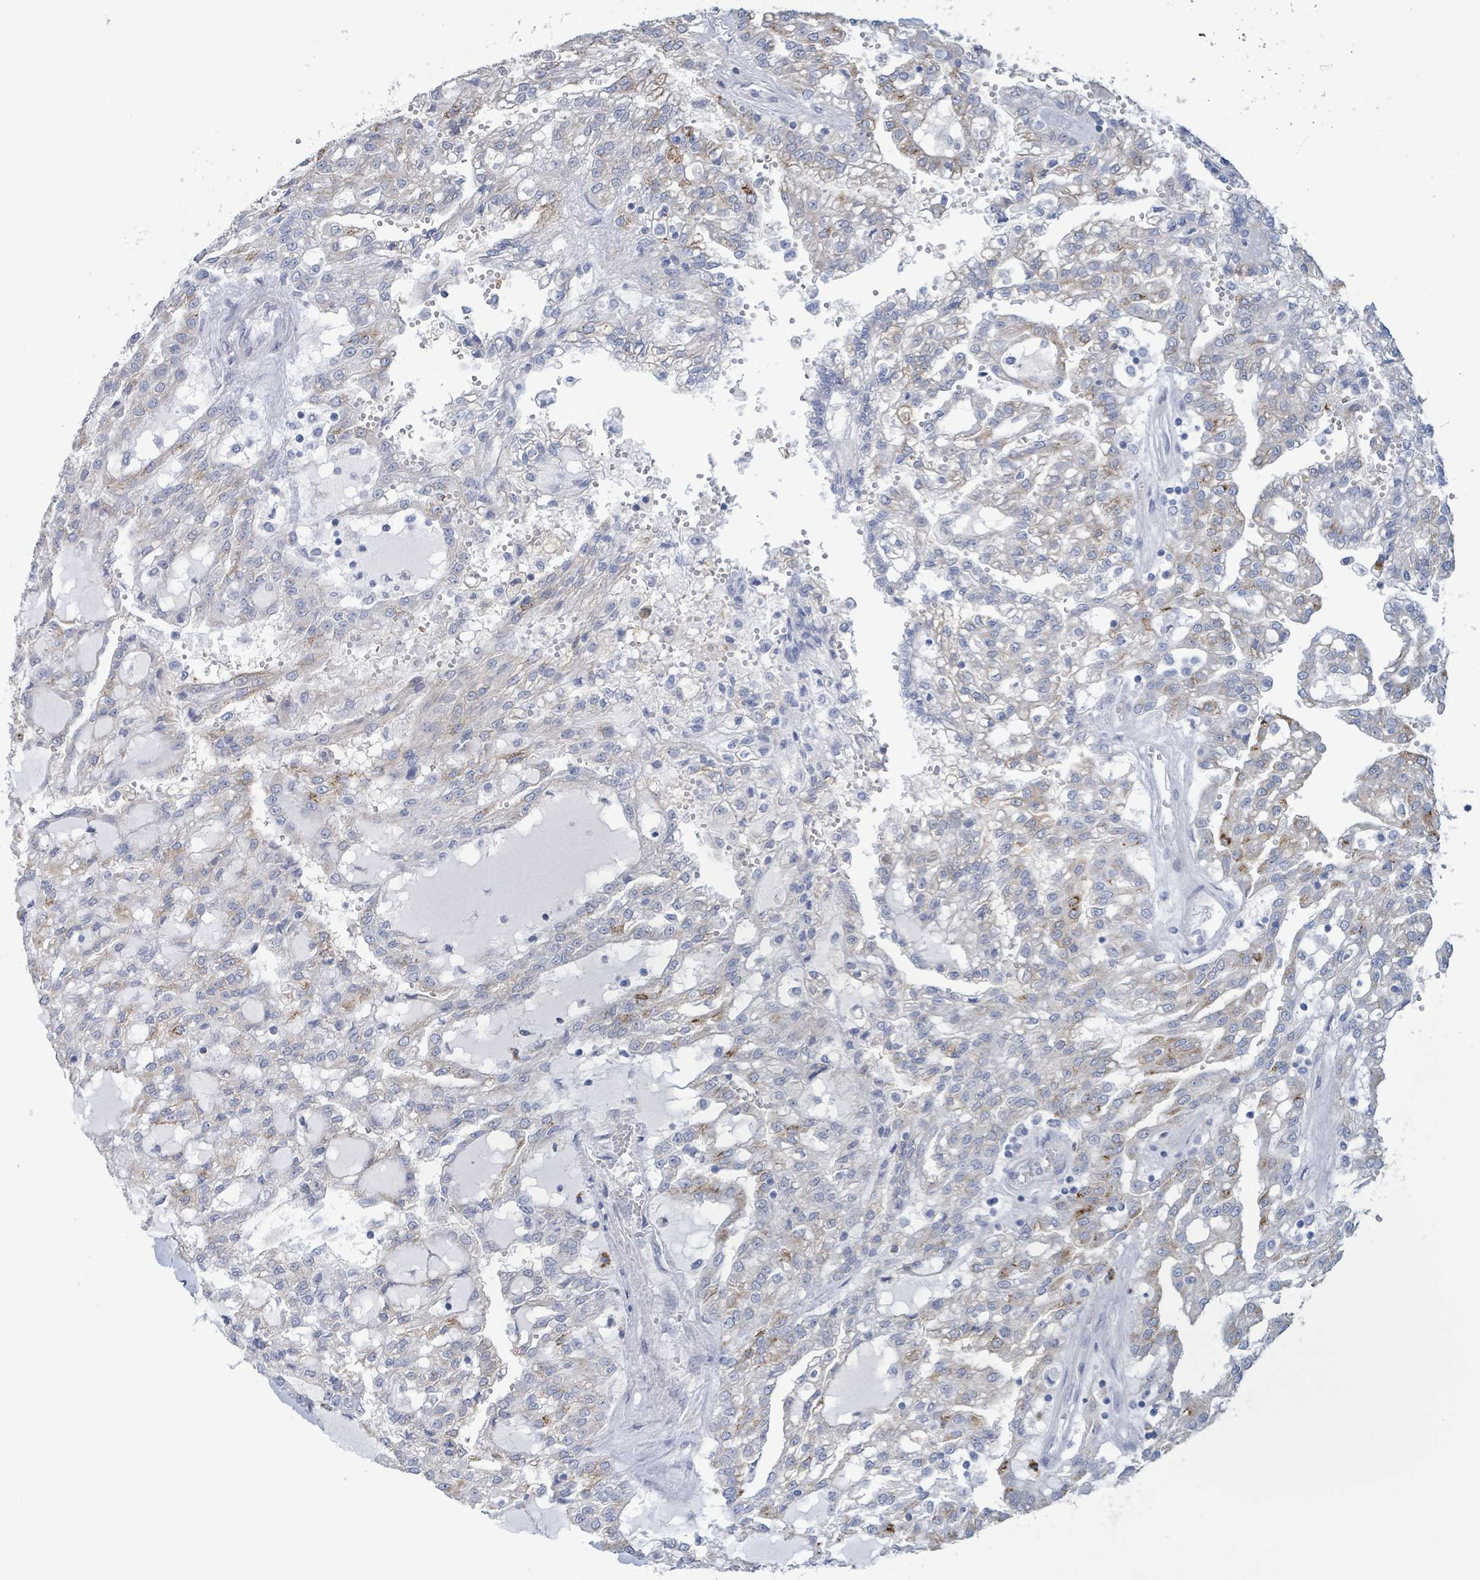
{"staining": {"intensity": "weak", "quantity": "<25%", "location": "cytoplasmic/membranous"}, "tissue": "renal cancer", "cell_type": "Tumor cells", "image_type": "cancer", "snomed": [{"axis": "morphology", "description": "Adenocarcinoma, NOS"}, {"axis": "topography", "description": "Kidney"}], "caption": "IHC image of neoplastic tissue: renal cancer stained with DAB demonstrates no significant protein expression in tumor cells.", "gene": "PKLR", "patient": {"sex": "male", "age": 63}}